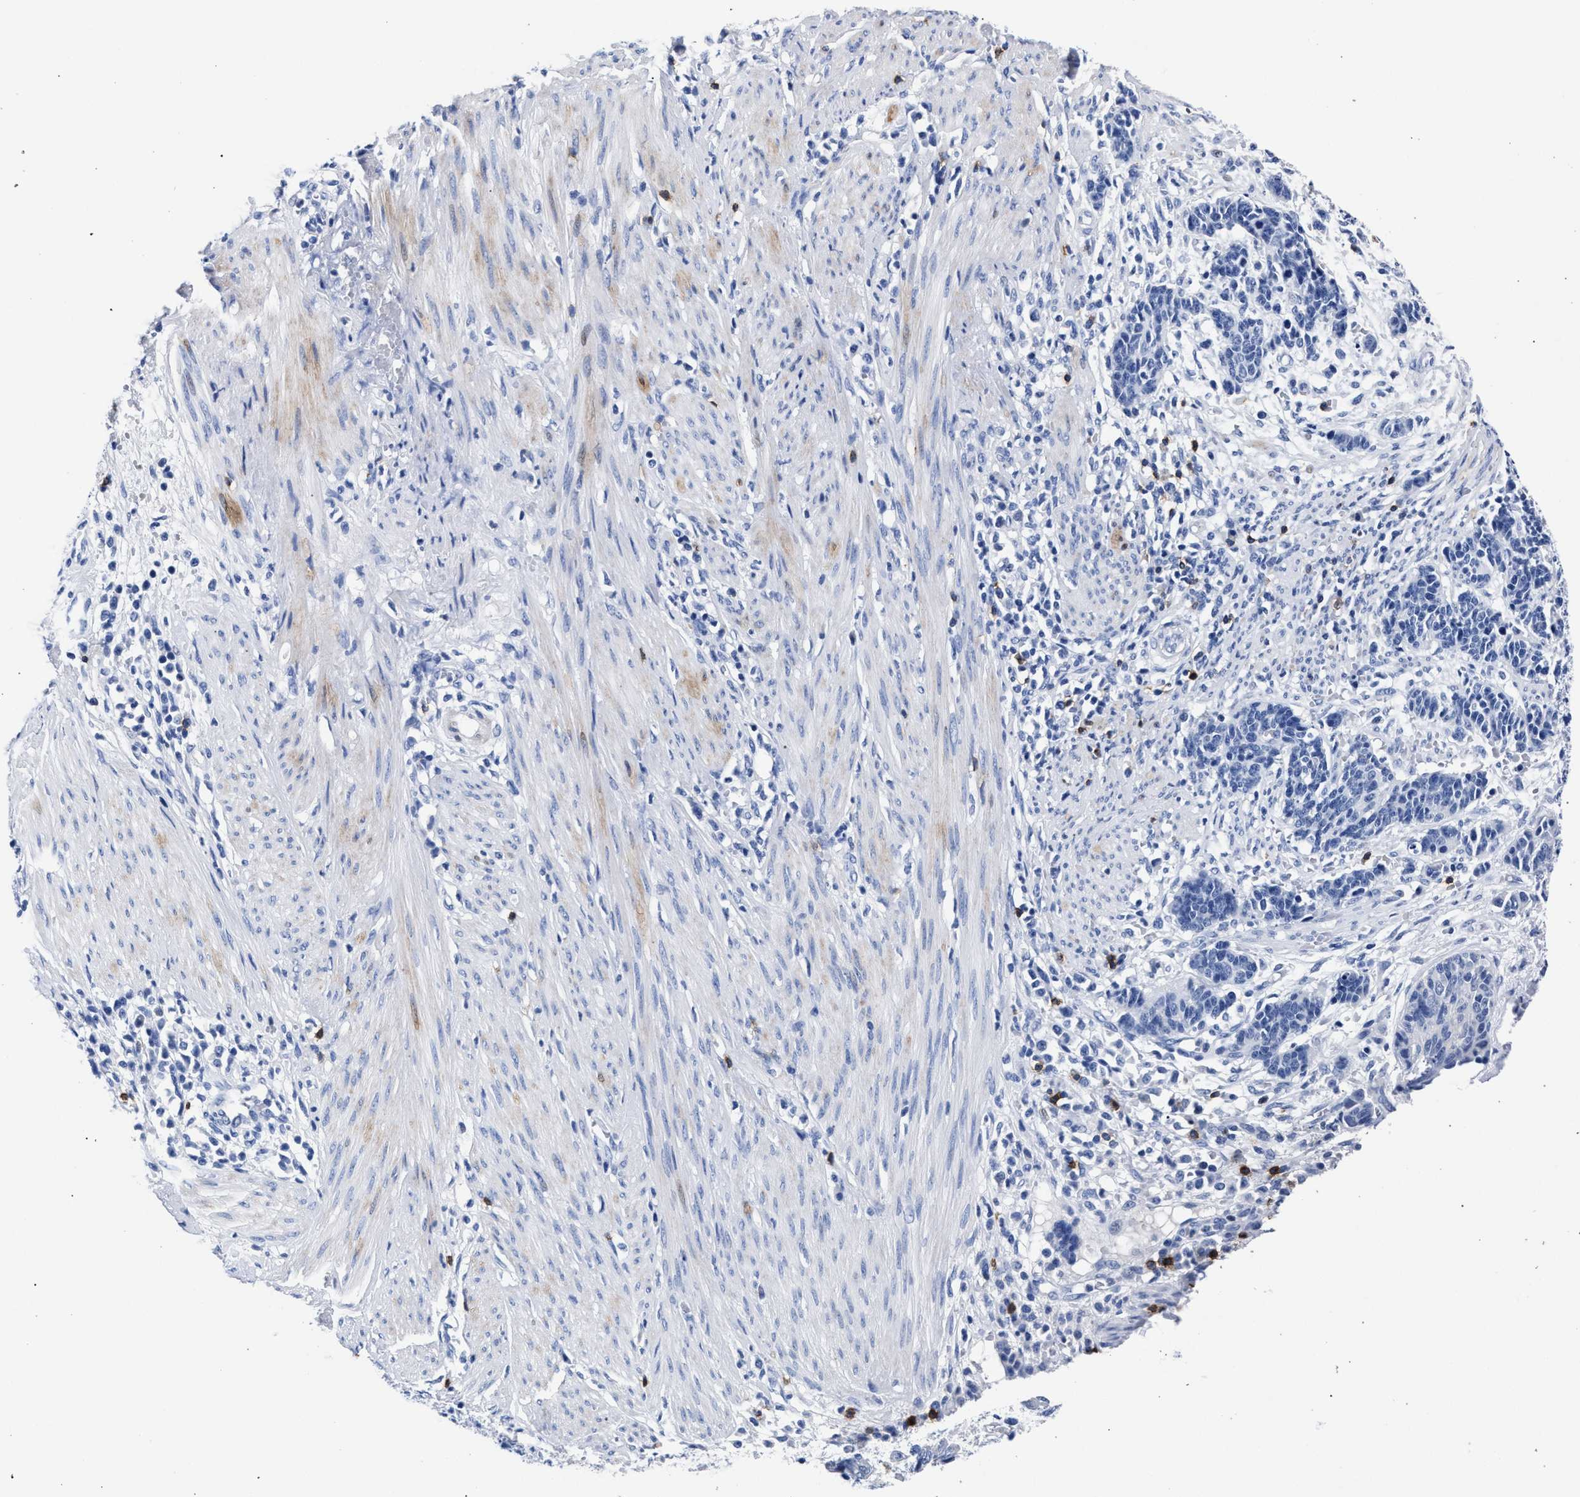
{"staining": {"intensity": "negative", "quantity": "none", "location": "none"}, "tissue": "cervical cancer", "cell_type": "Tumor cells", "image_type": "cancer", "snomed": [{"axis": "morphology", "description": "Squamous cell carcinoma, NOS"}, {"axis": "topography", "description": "Cervix"}], "caption": "This photomicrograph is of cervical cancer (squamous cell carcinoma) stained with immunohistochemistry to label a protein in brown with the nuclei are counter-stained blue. There is no positivity in tumor cells.", "gene": "KLRK1", "patient": {"sex": "female", "age": 35}}